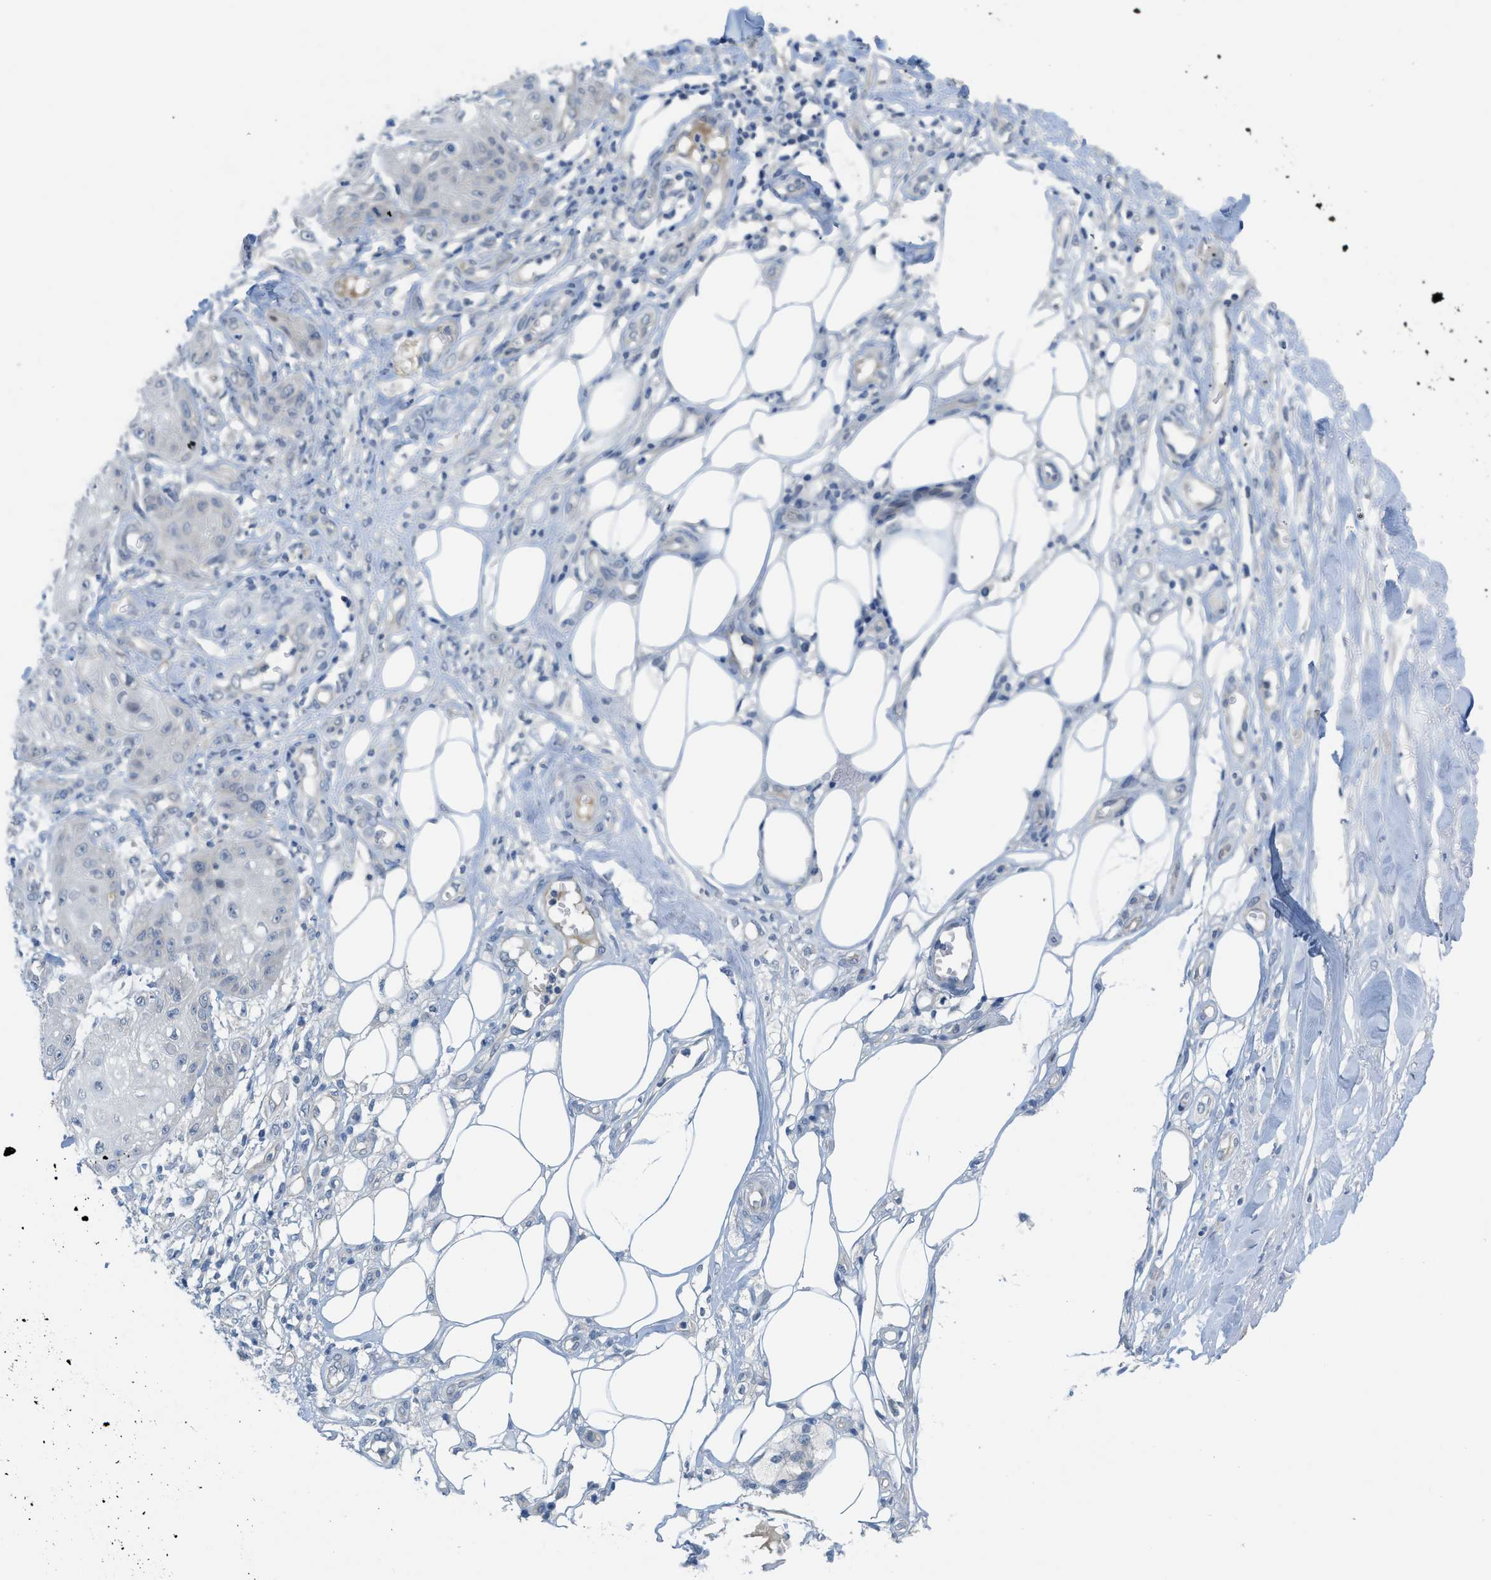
{"staining": {"intensity": "negative", "quantity": "none", "location": "none"}, "tissue": "skin cancer", "cell_type": "Tumor cells", "image_type": "cancer", "snomed": [{"axis": "morphology", "description": "Squamous cell carcinoma, NOS"}, {"axis": "topography", "description": "Skin"}], "caption": "Human skin cancer stained for a protein using immunohistochemistry reveals no expression in tumor cells.", "gene": "TNFAIP1", "patient": {"sex": "male", "age": 74}}